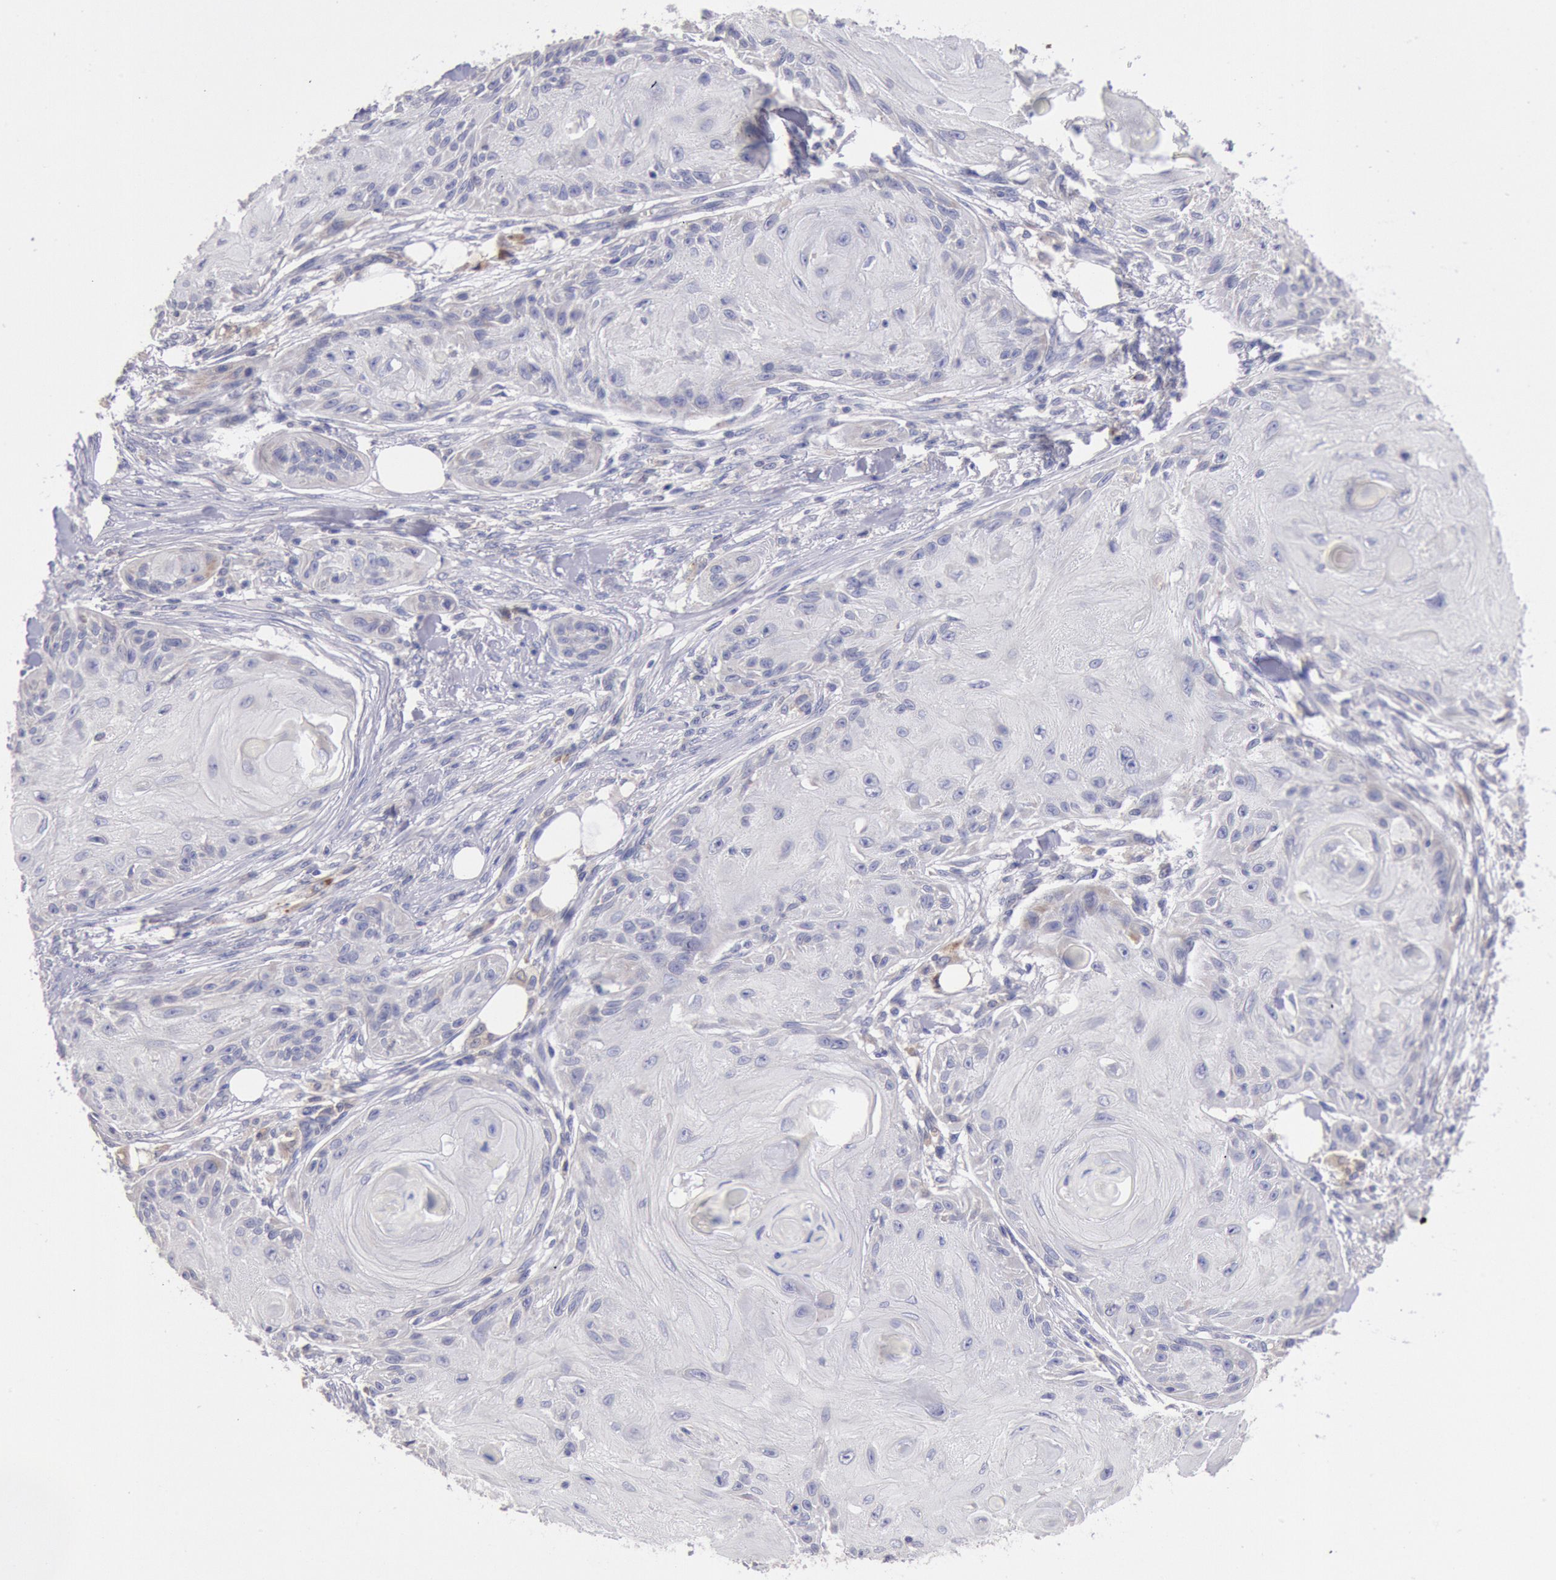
{"staining": {"intensity": "negative", "quantity": "none", "location": "none"}, "tissue": "skin cancer", "cell_type": "Tumor cells", "image_type": "cancer", "snomed": [{"axis": "morphology", "description": "Squamous cell carcinoma, NOS"}, {"axis": "topography", "description": "Skin"}], "caption": "Immunohistochemical staining of skin squamous cell carcinoma exhibits no significant expression in tumor cells. Nuclei are stained in blue.", "gene": "GAL3ST1", "patient": {"sex": "female", "age": 88}}